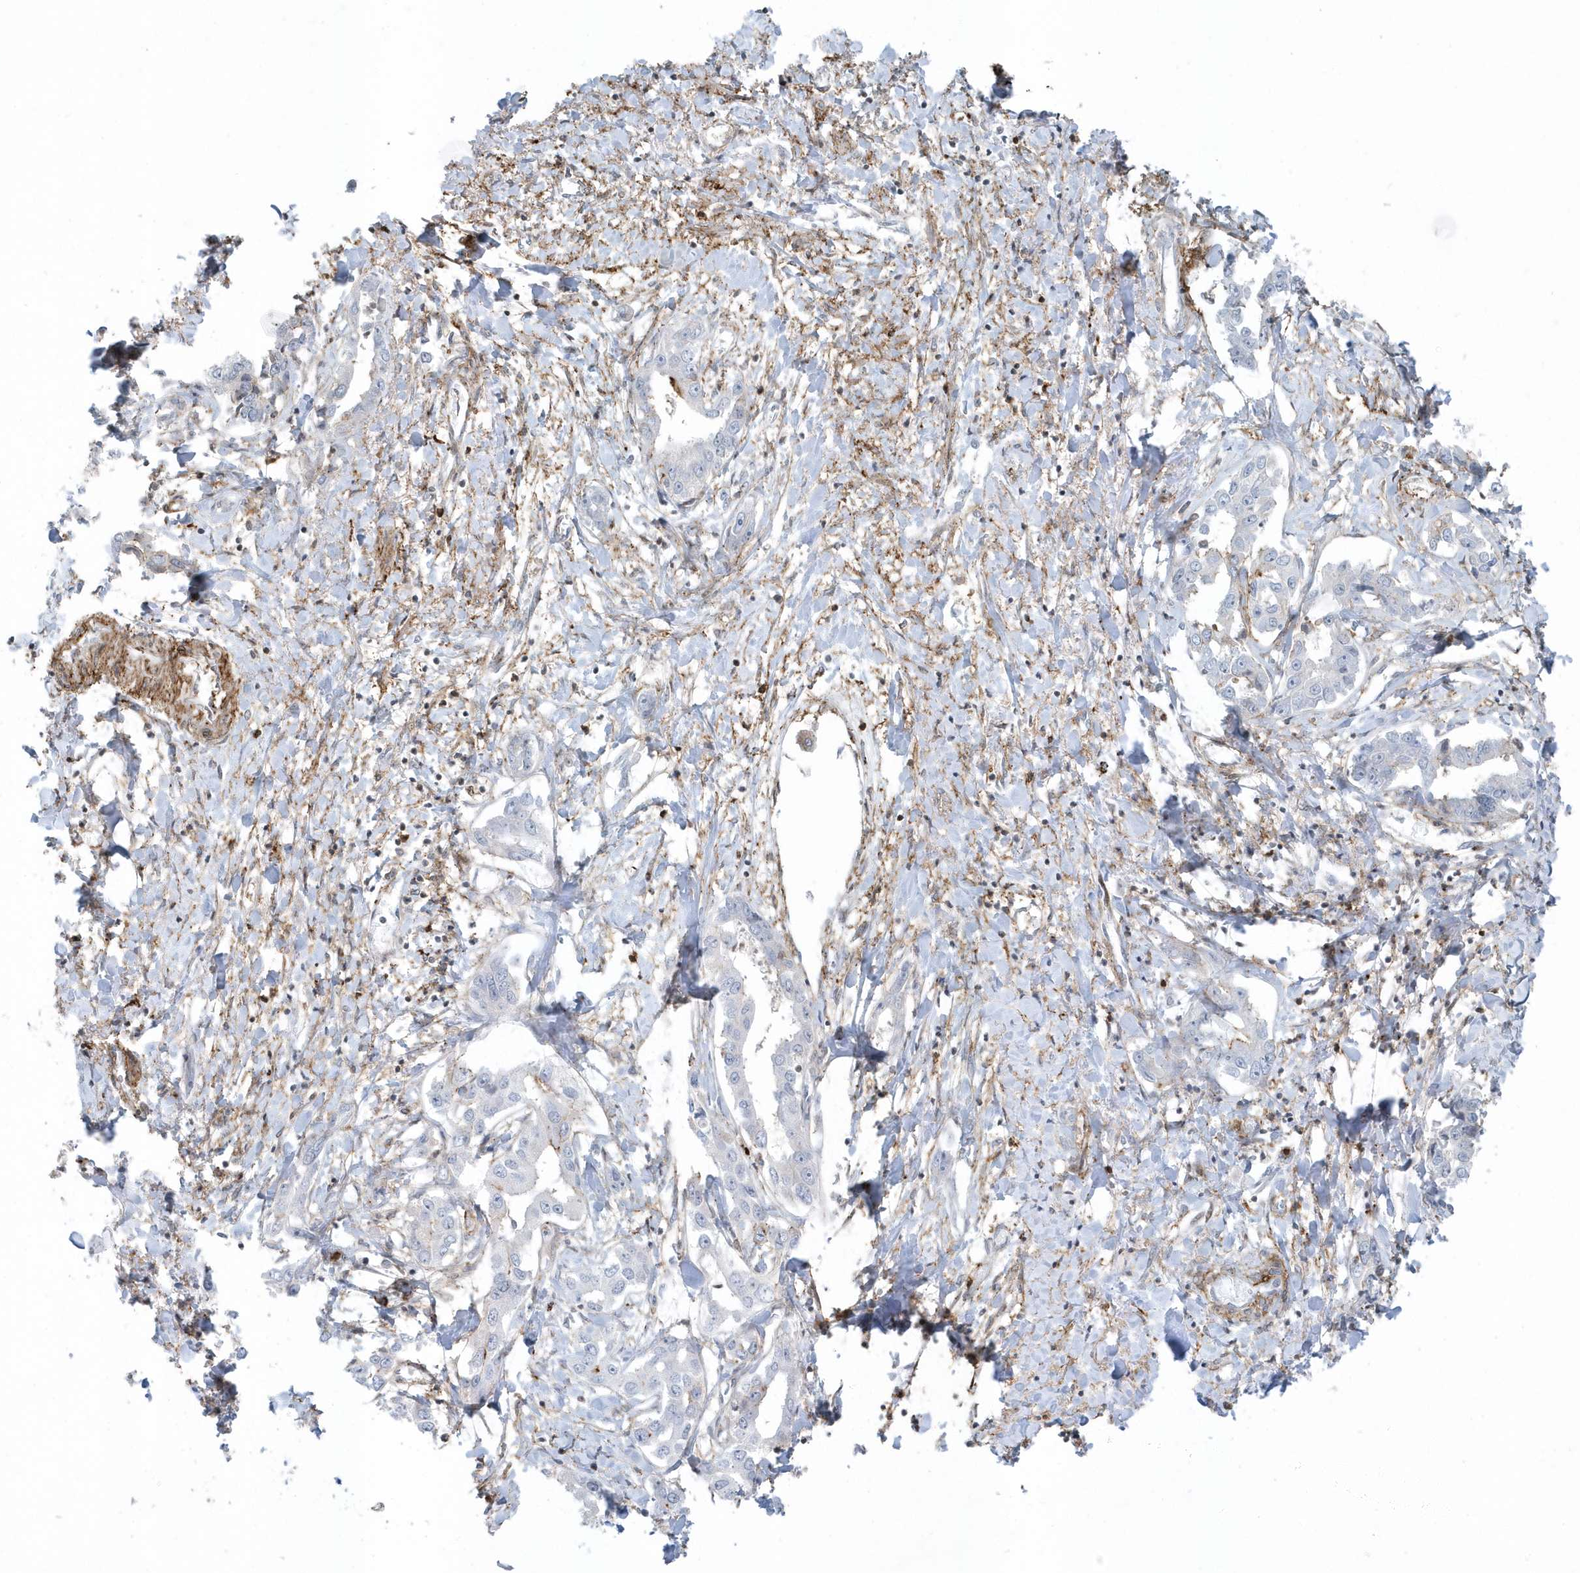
{"staining": {"intensity": "negative", "quantity": "none", "location": "none"}, "tissue": "liver cancer", "cell_type": "Tumor cells", "image_type": "cancer", "snomed": [{"axis": "morphology", "description": "Cholangiocarcinoma"}, {"axis": "topography", "description": "Liver"}], "caption": "Immunohistochemical staining of human liver cancer (cholangiocarcinoma) demonstrates no significant expression in tumor cells.", "gene": "CACNB2", "patient": {"sex": "male", "age": 59}}